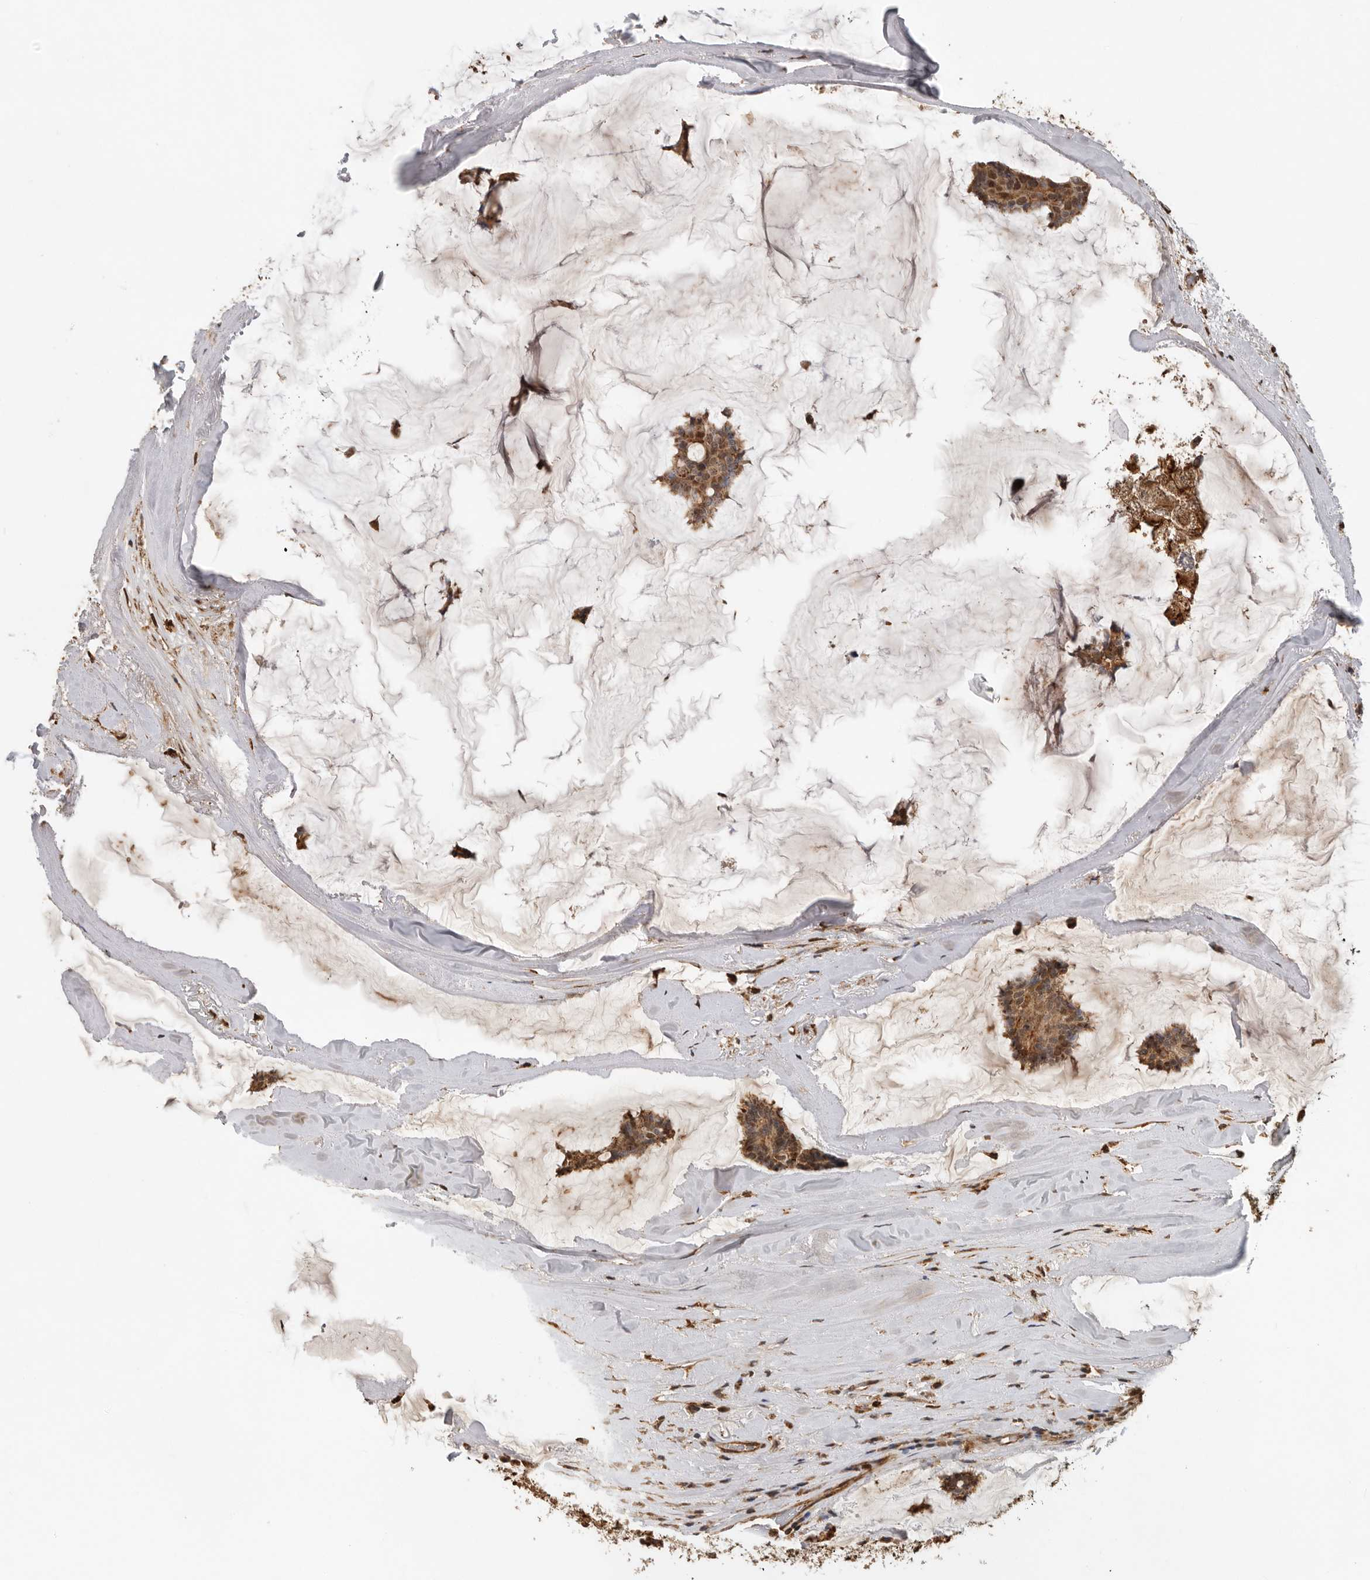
{"staining": {"intensity": "moderate", "quantity": ">75%", "location": "cytoplasmic/membranous,nuclear"}, "tissue": "breast cancer", "cell_type": "Tumor cells", "image_type": "cancer", "snomed": [{"axis": "morphology", "description": "Duct carcinoma"}, {"axis": "topography", "description": "Breast"}], "caption": "Protein analysis of intraductal carcinoma (breast) tissue exhibits moderate cytoplasmic/membranous and nuclear positivity in about >75% of tumor cells. (Brightfield microscopy of DAB IHC at high magnification).", "gene": "RNF157", "patient": {"sex": "female", "age": 93}}